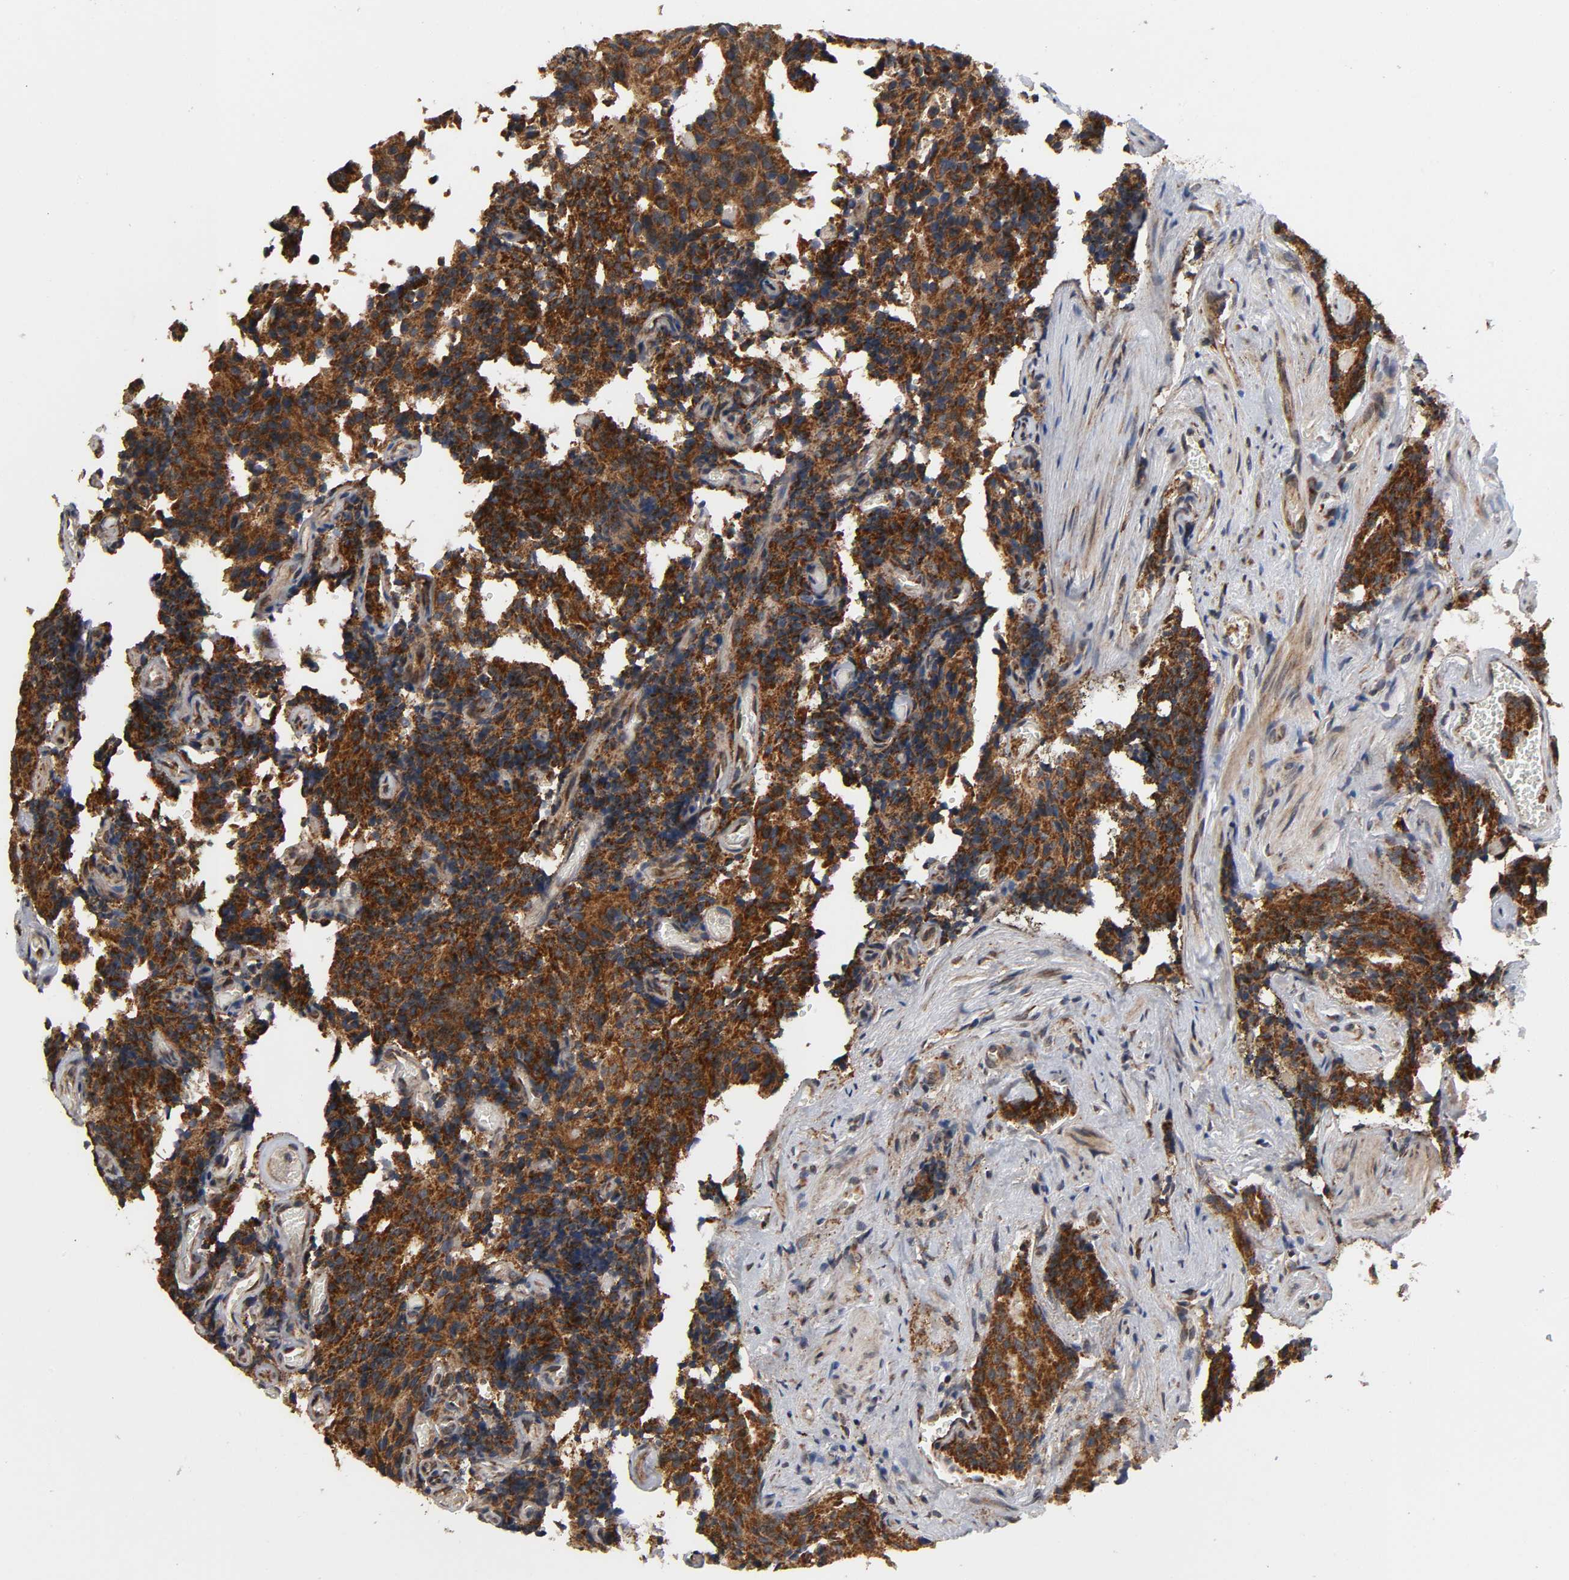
{"staining": {"intensity": "strong", "quantity": ">75%", "location": "cytoplasmic/membranous"}, "tissue": "prostate cancer", "cell_type": "Tumor cells", "image_type": "cancer", "snomed": [{"axis": "morphology", "description": "Adenocarcinoma, High grade"}, {"axis": "topography", "description": "Prostate"}], "caption": "An IHC photomicrograph of neoplastic tissue is shown. Protein staining in brown shows strong cytoplasmic/membranous positivity in adenocarcinoma (high-grade) (prostate) within tumor cells.", "gene": "SLC30A9", "patient": {"sex": "male", "age": 58}}